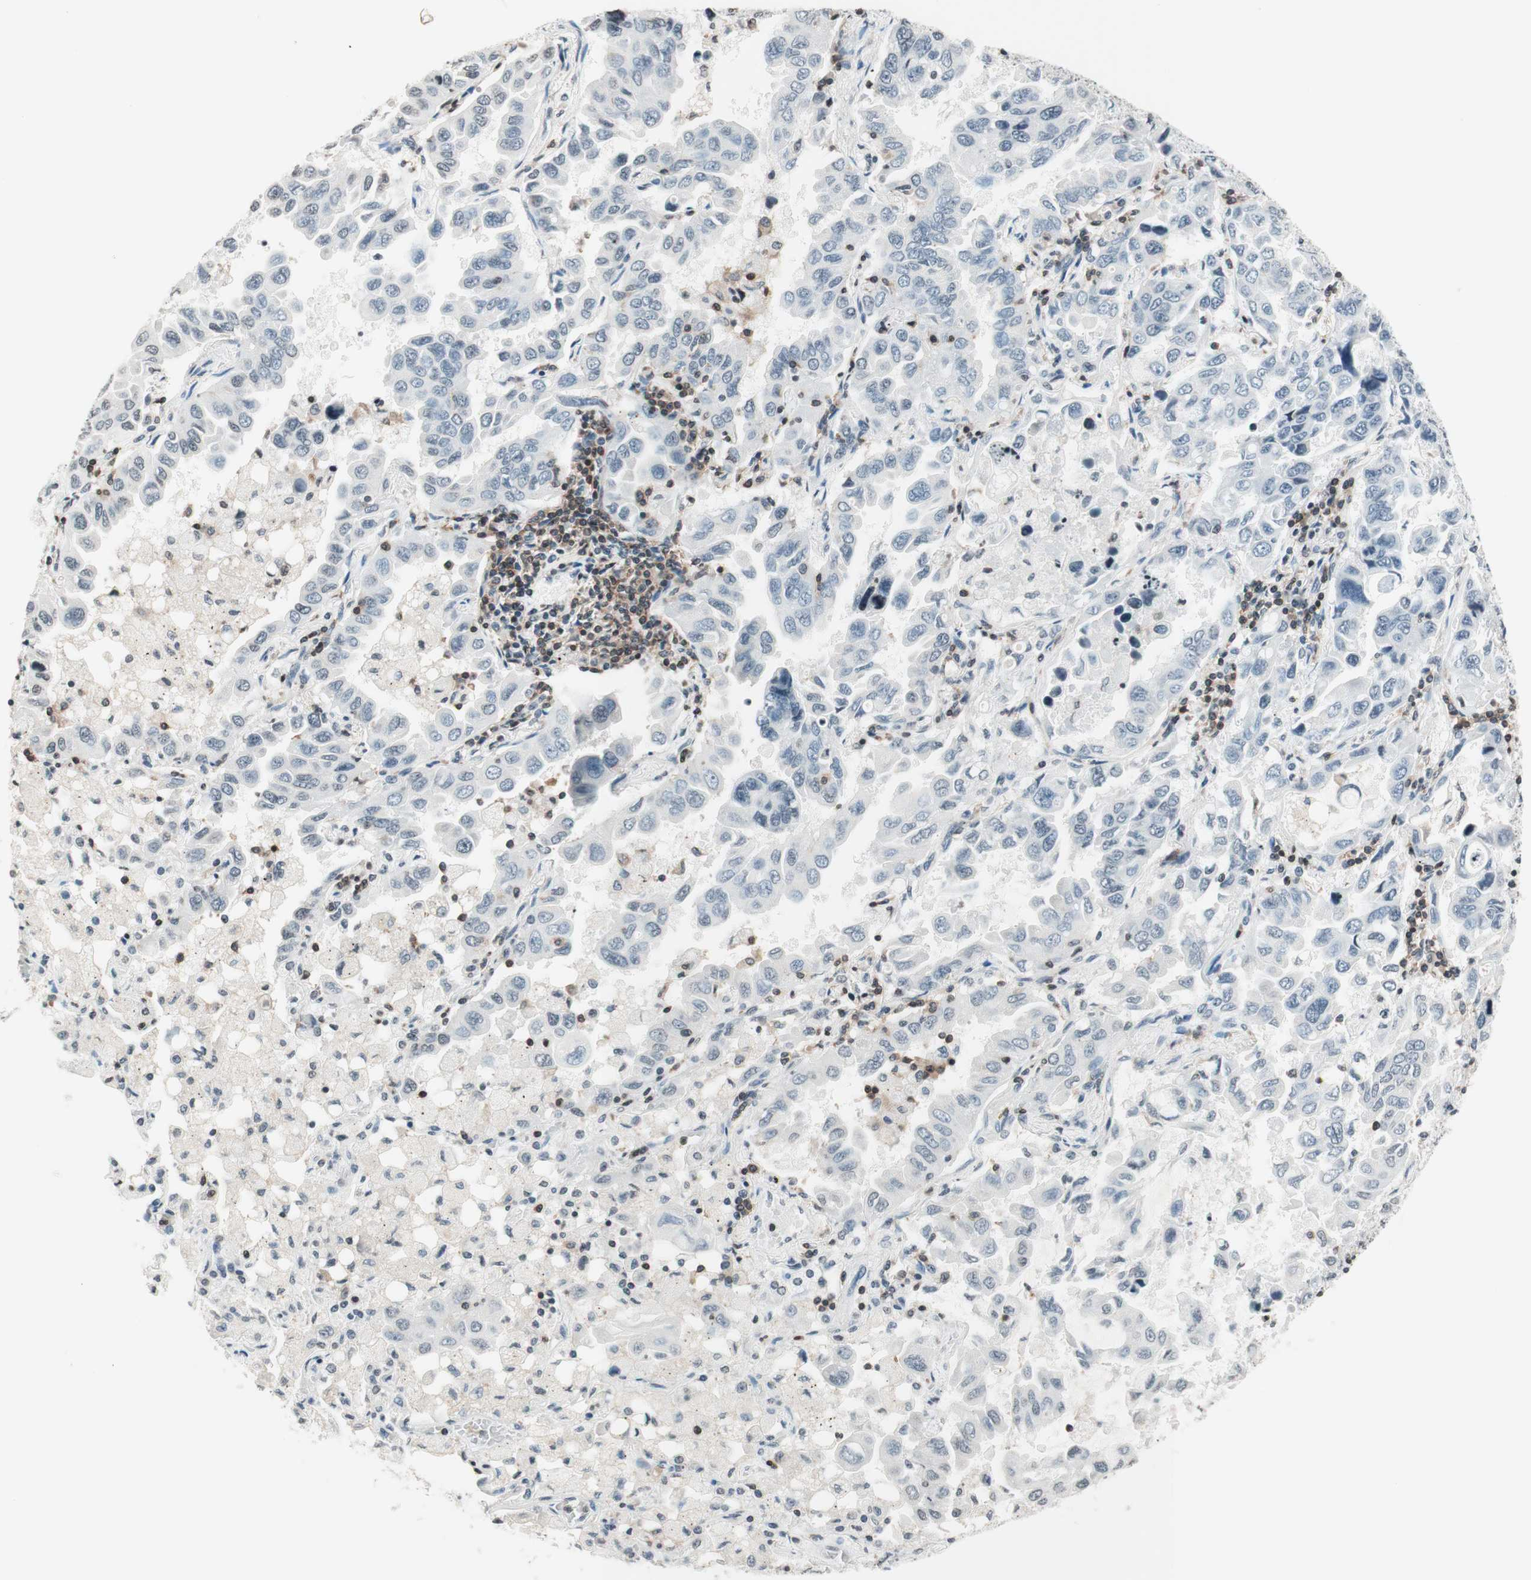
{"staining": {"intensity": "negative", "quantity": "none", "location": "none"}, "tissue": "lung cancer", "cell_type": "Tumor cells", "image_type": "cancer", "snomed": [{"axis": "morphology", "description": "Adenocarcinoma, NOS"}, {"axis": "topography", "description": "Lung"}], "caption": "High magnification brightfield microscopy of lung cancer (adenocarcinoma) stained with DAB (3,3'-diaminobenzidine) (brown) and counterstained with hematoxylin (blue): tumor cells show no significant expression.", "gene": "WIPF1", "patient": {"sex": "male", "age": 64}}